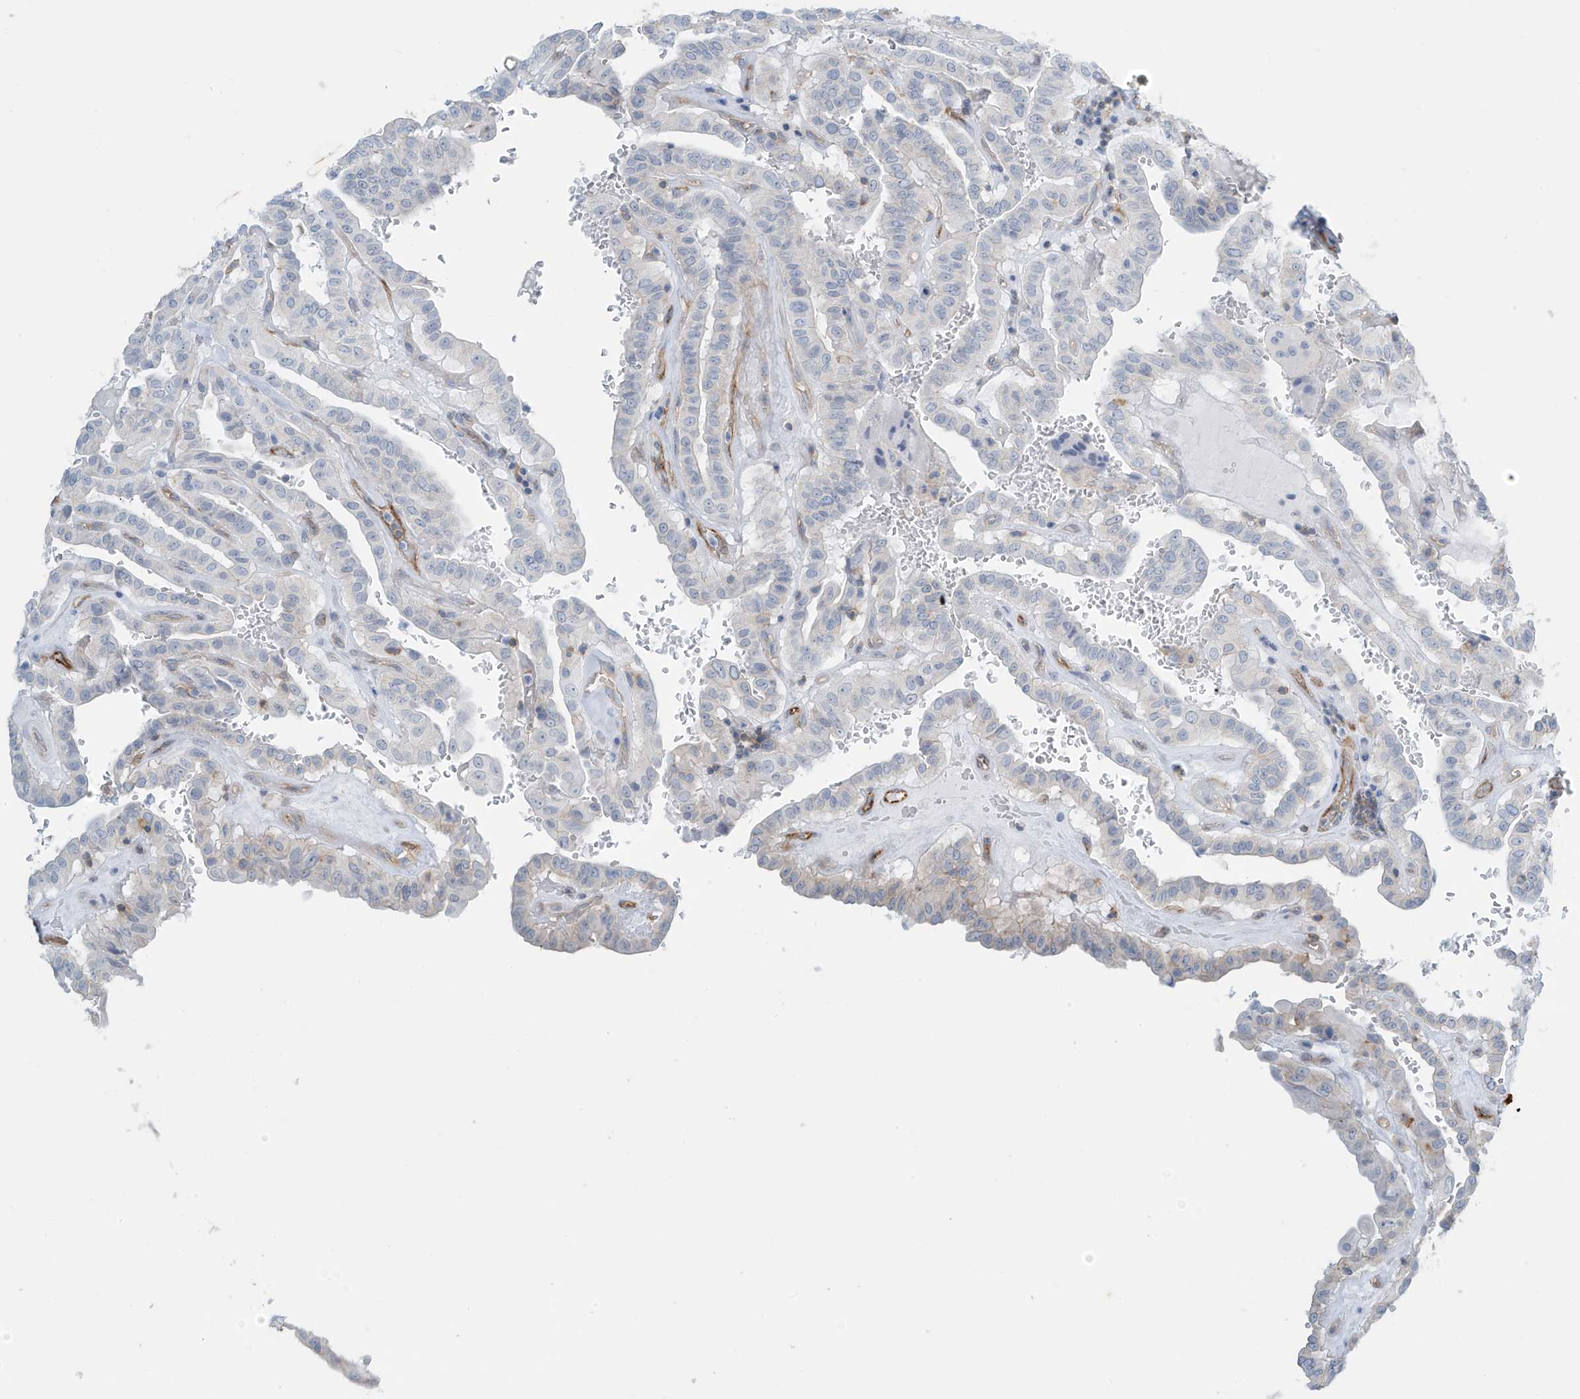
{"staining": {"intensity": "negative", "quantity": "none", "location": "none"}, "tissue": "thyroid cancer", "cell_type": "Tumor cells", "image_type": "cancer", "snomed": [{"axis": "morphology", "description": "Papillary adenocarcinoma, NOS"}, {"axis": "topography", "description": "Thyroid gland"}], "caption": "DAB (3,3'-diaminobenzidine) immunohistochemical staining of papillary adenocarcinoma (thyroid) exhibits no significant positivity in tumor cells.", "gene": "ZNF846", "patient": {"sex": "male", "age": 77}}